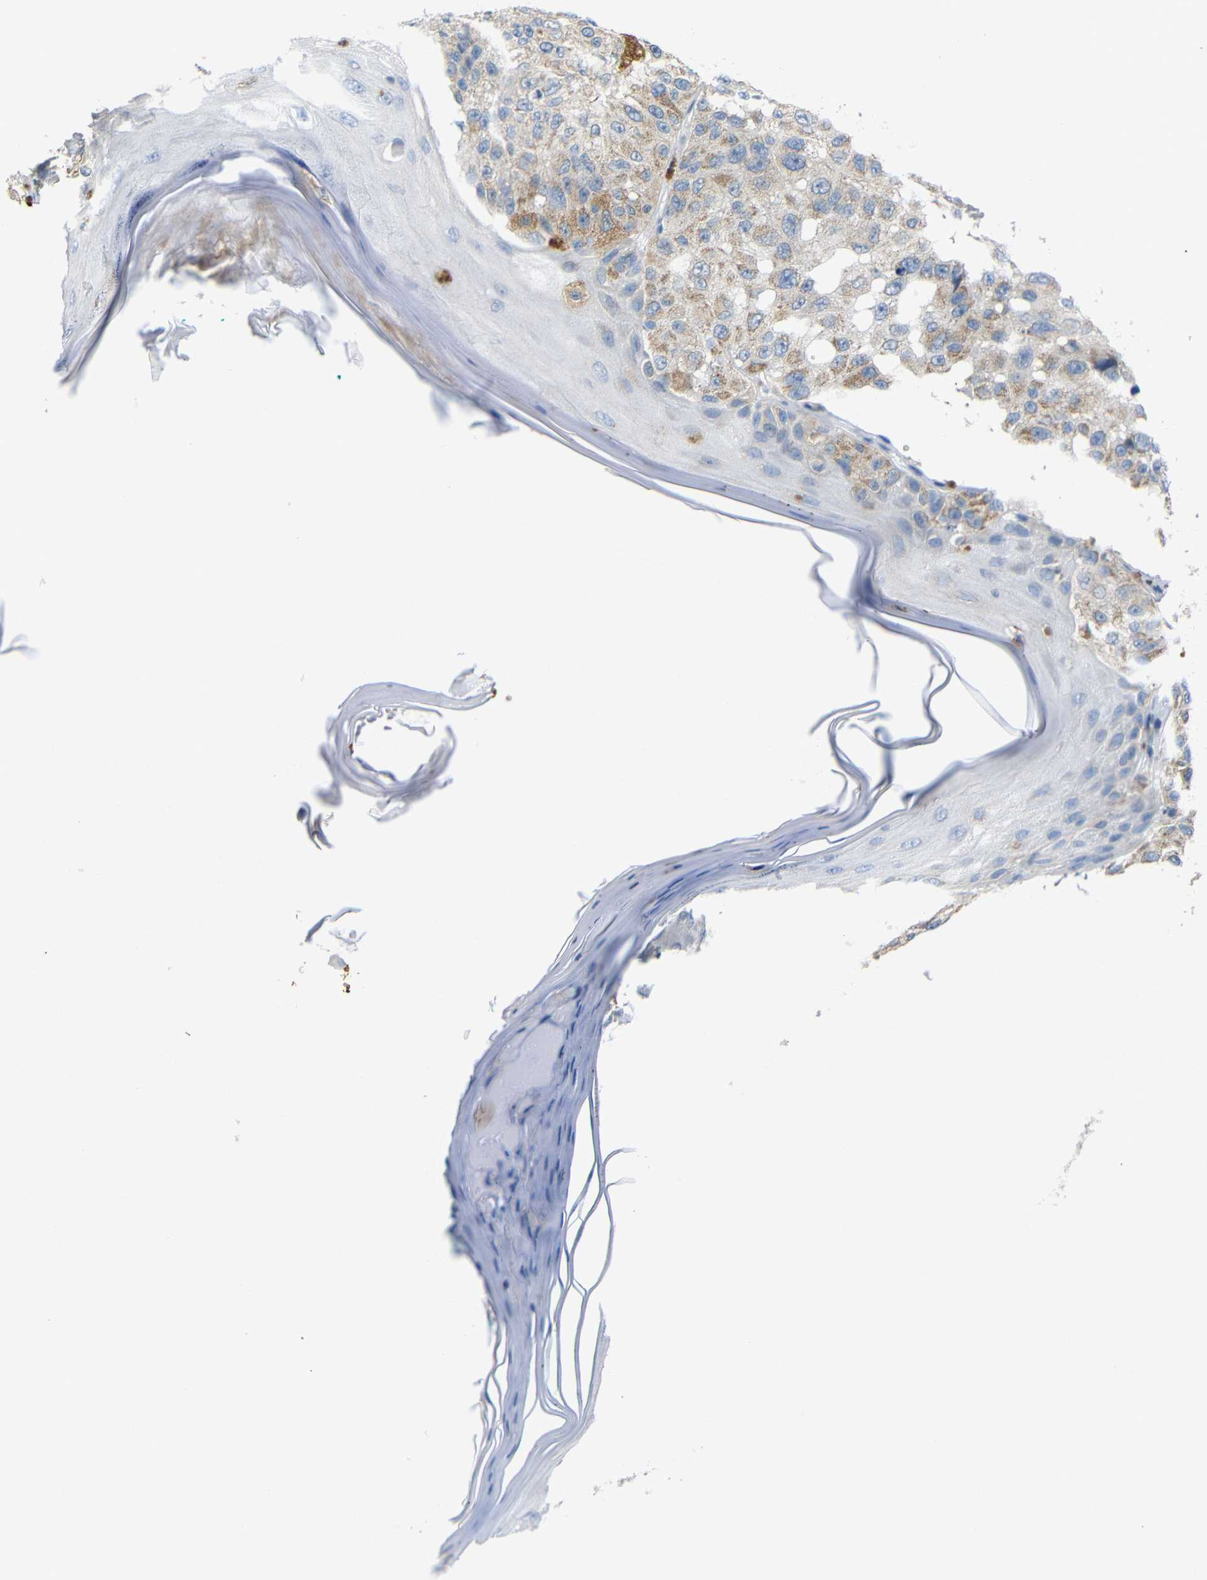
{"staining": {"intensity": "weak", "quantity": ">75%", "location": "cytoplasmic/membranous"}, "tissue": "melanoma", "cell_type": "Tumor cells", "image_type": "cancer", "snomed": [{"axis": "morphology", "description": "Malignant melanoma, NOS"}, {"axis": "topography", "description": "Skin"}], "caption": "Immunohistochemistry of melanoma reveals low levels of weak cytoplasmic/membranous positivity in about >75% of tumor cells. The protein is stained brown, and the nuclei are stained in blue (DAB (3,3'-diaminobenzidine) IHC with brightfield microscopy, high magnification).", "gene": "TBC1D32", "patient": {"sex": "female", "age": 46}}